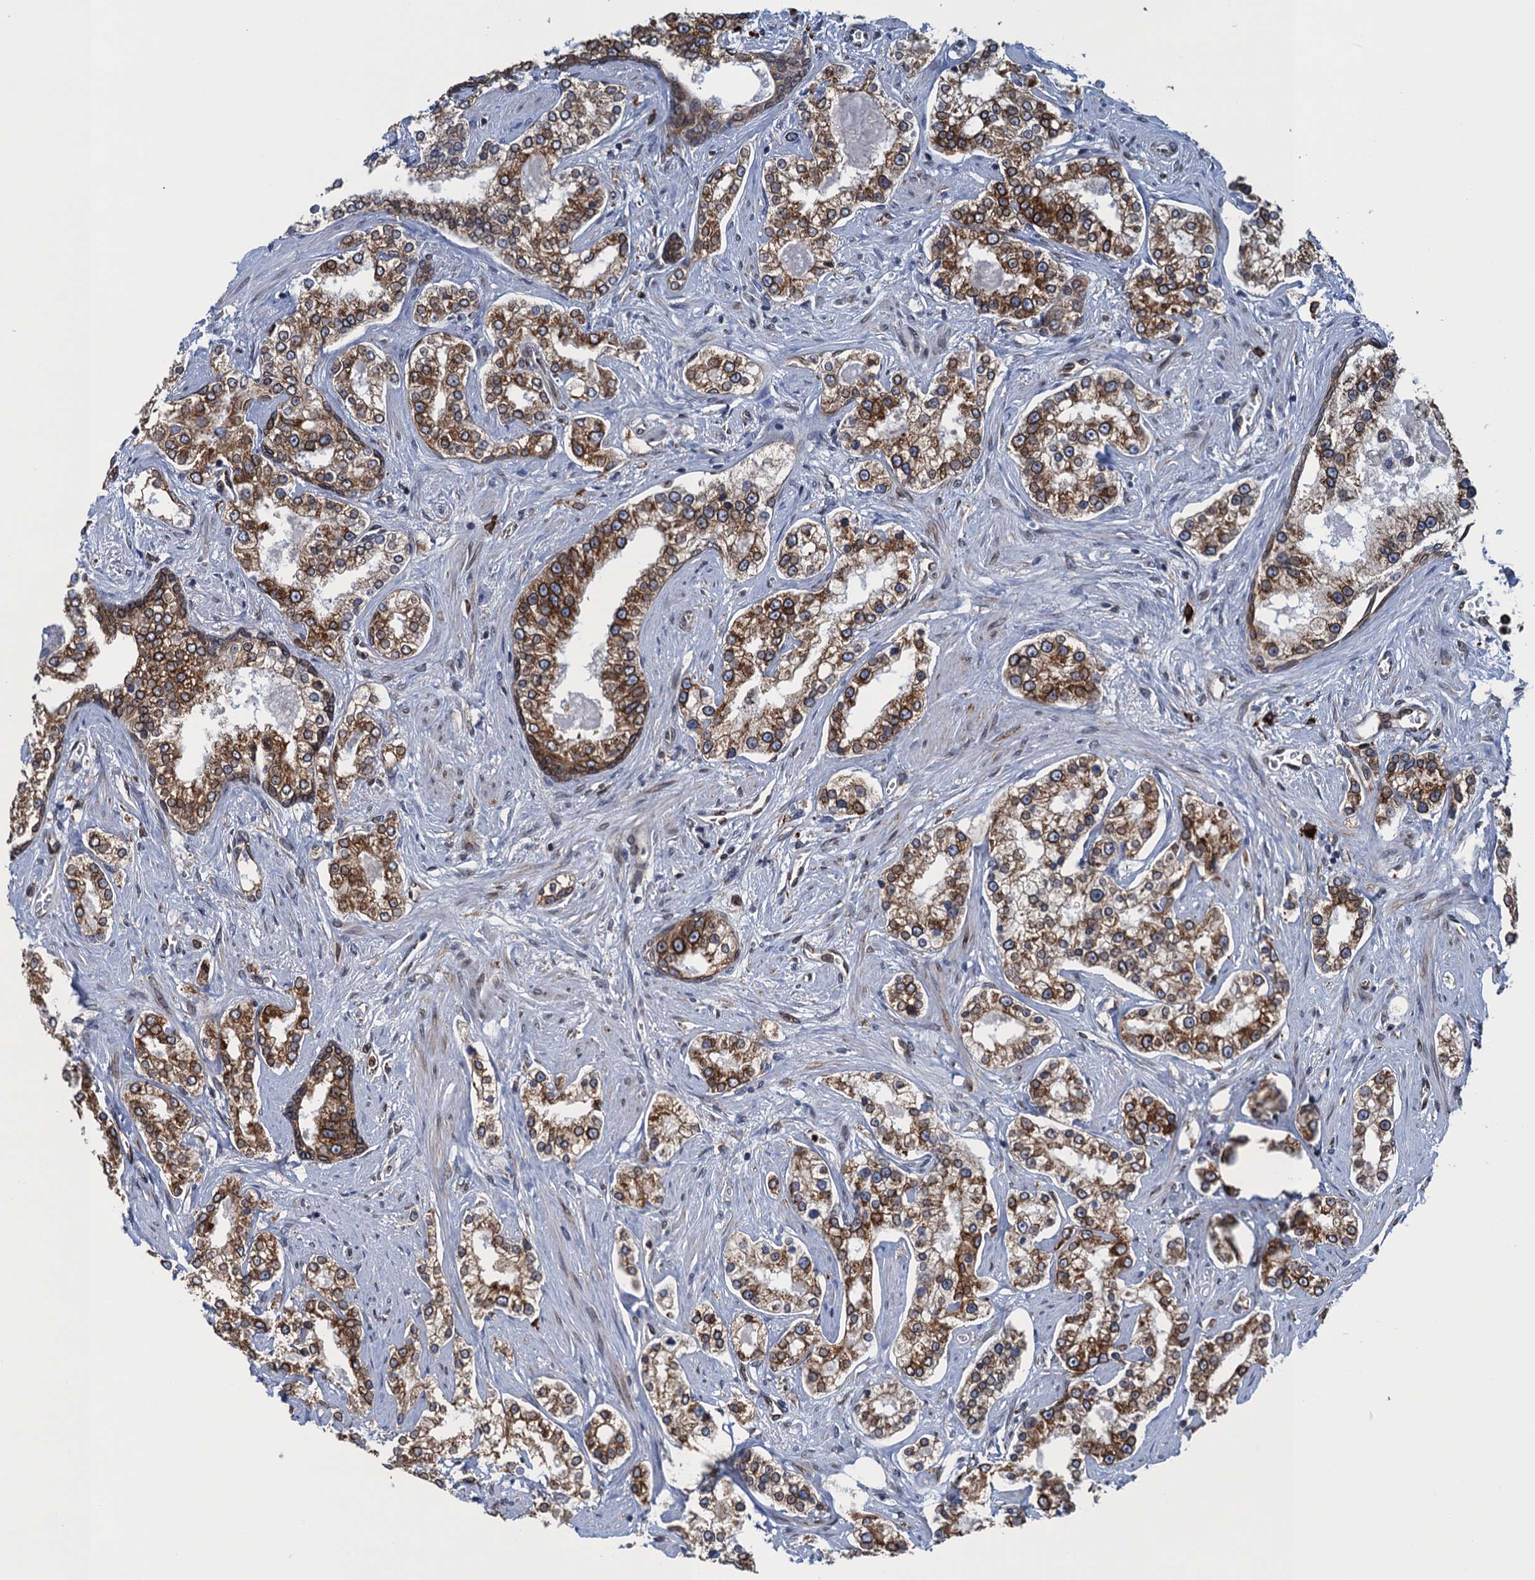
{"staining": {"intensity": "strong", "quantity": ">75%", "location": "cytoplasmic/membranous"}, "tissue": "prostate cancer", "cell_type": "Tumor cells", "image_type": "cancer", "snomed": [{"axis": "morphology", "description": "Normal tissue, NOS"}, {"axis": "morphology", "description": "Adenocarcinoma, High grade"}, {"axis": "topography", "description": "Prostate"}], "caption": "The immunohistochemical stain shows strong cytoplasmic/membranous staining in tumor cells of prostate cancer tissue.", "gene": "TMEM205", "patient": {"sex": "male", "age": 83}}